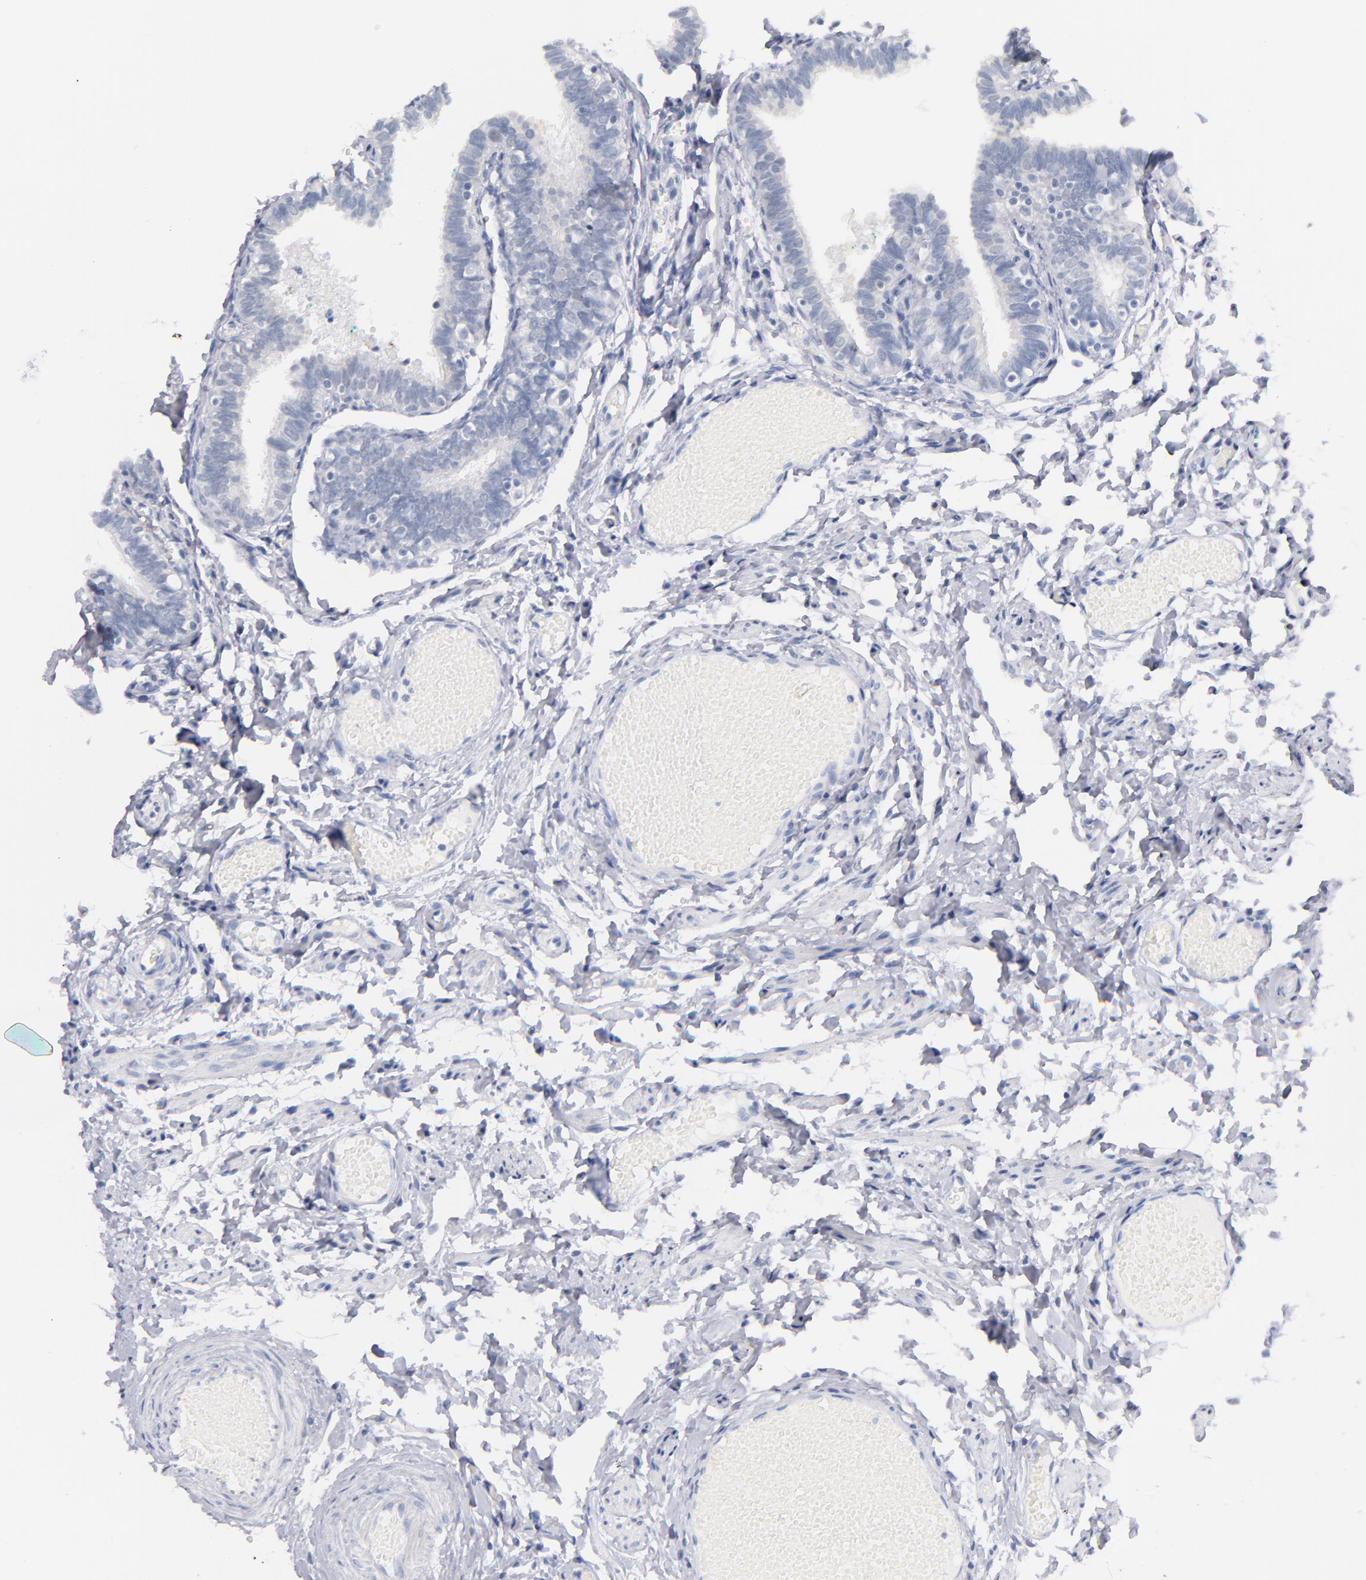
{"staining": {"intensity": "negative", "quantity": "none", "location": "none"}, "tissue": "fallopian tube", "cell_type": "Glandular cells", "image_type": "normal", "snomed": [{"axis": "morphology", "description": "Normal tissue, NOS"}, {"axis": "topography", "description": "Fallopian tube"}], "caption": "DAB immunohistochemical staining of unremarkable human fallopian tube exhibits no significant positivity in glandular cells. (Brightfield microscopy of DAB immunohistochemistry at high magnification).", "gene": "KHNYN", "patient": {"sex": "female", "age": 46}}